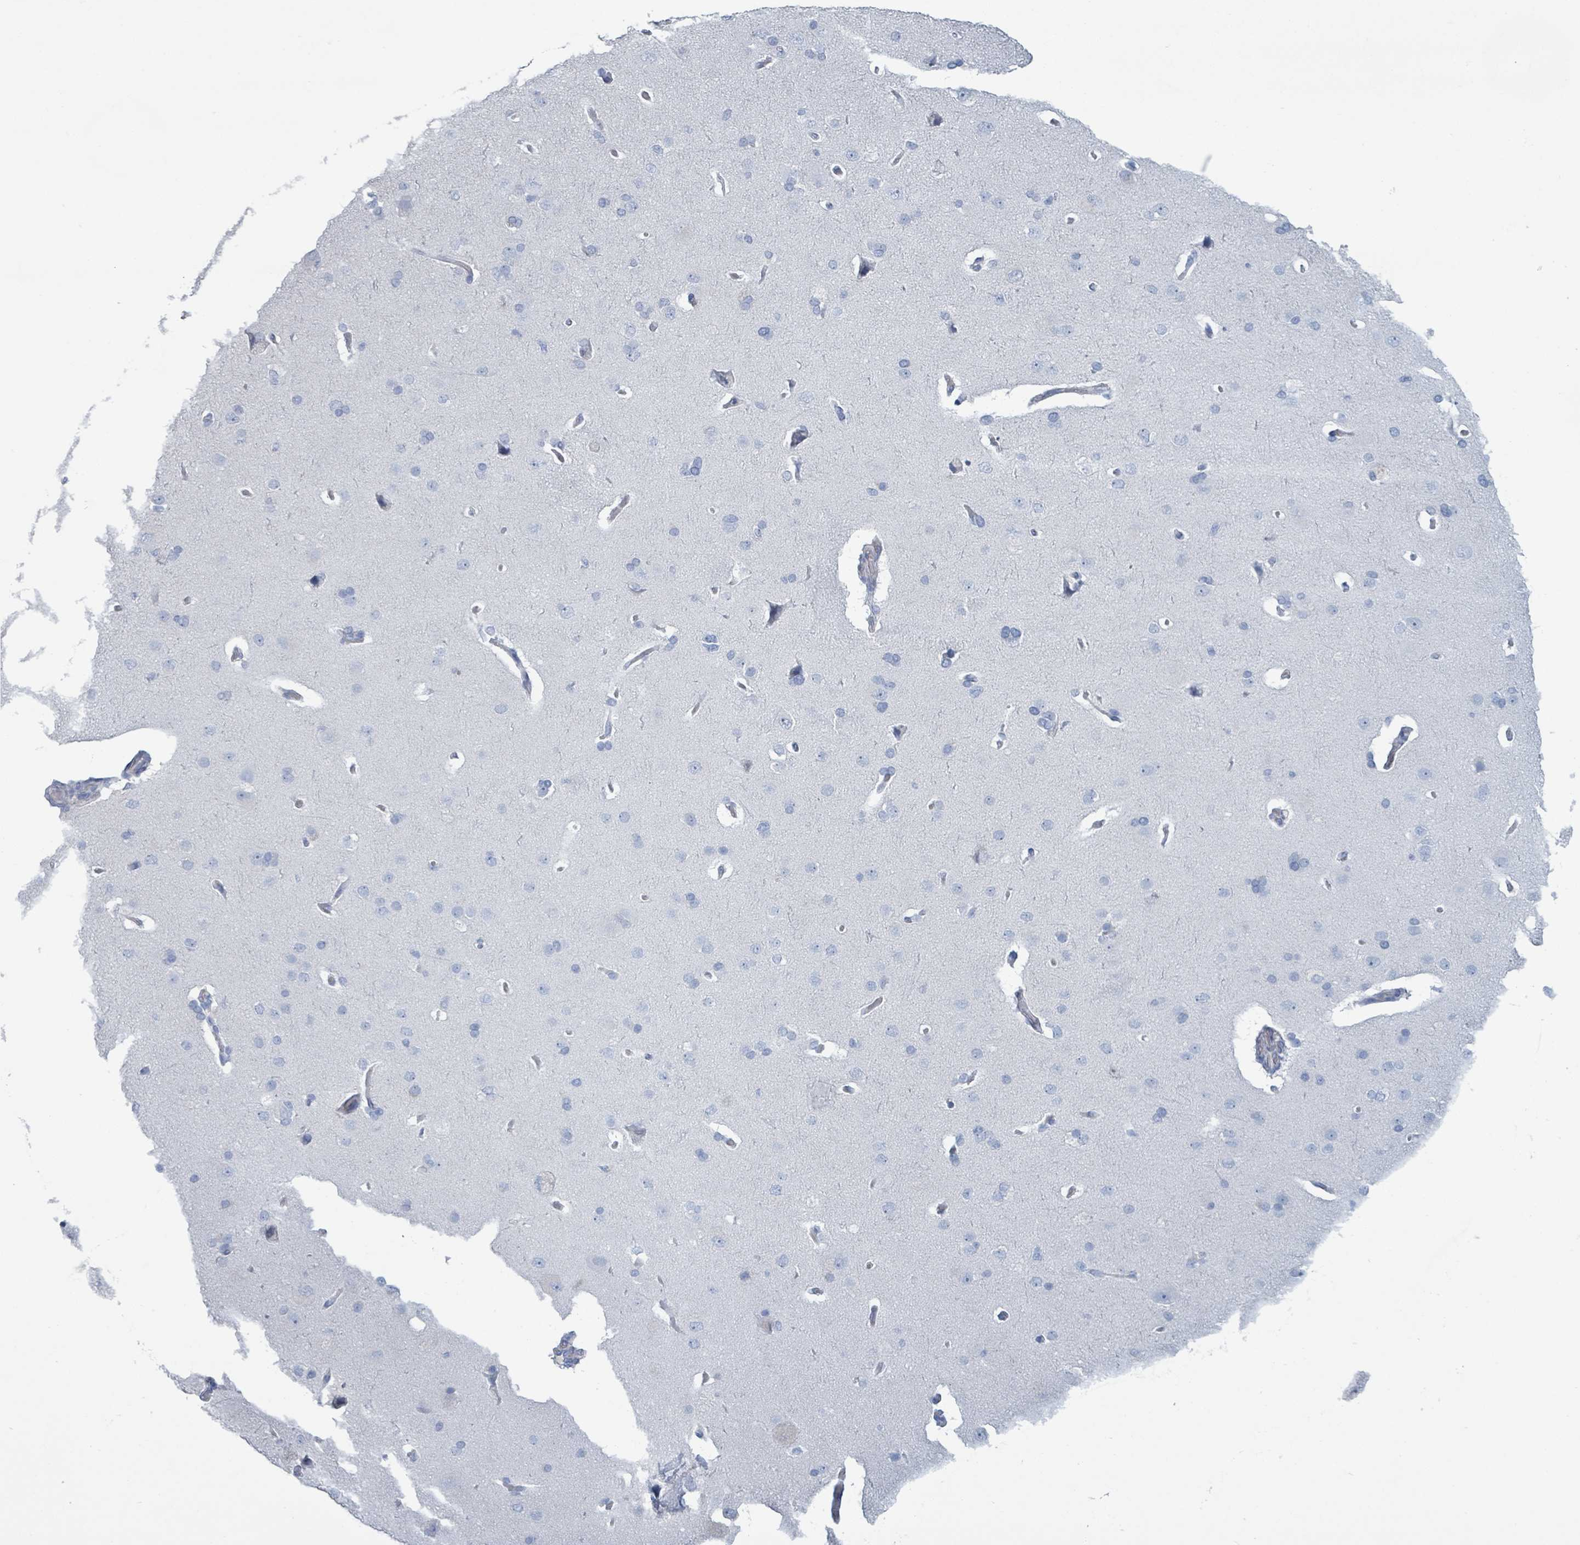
{"staining": {"intensity": "negative", "quantity": "none", "location": "none"}, "tissue": "cerebral cortex", "cell_type": "Endothelial cells", "image_type": "normal", "snomed": [{"axis": "morphology", "description": "Normal tissue, NOS"}, {"axis": "topography", "description": "Cerebral cortex"}], "caption": "Immunohistochemistry (IHC) image of unremarkable cerebral cortex stained for a protein (brown), which reveals no expression in endothelial cells.", "gene": "CT45A10", "patient": {"sex": "male", "age": 62}}